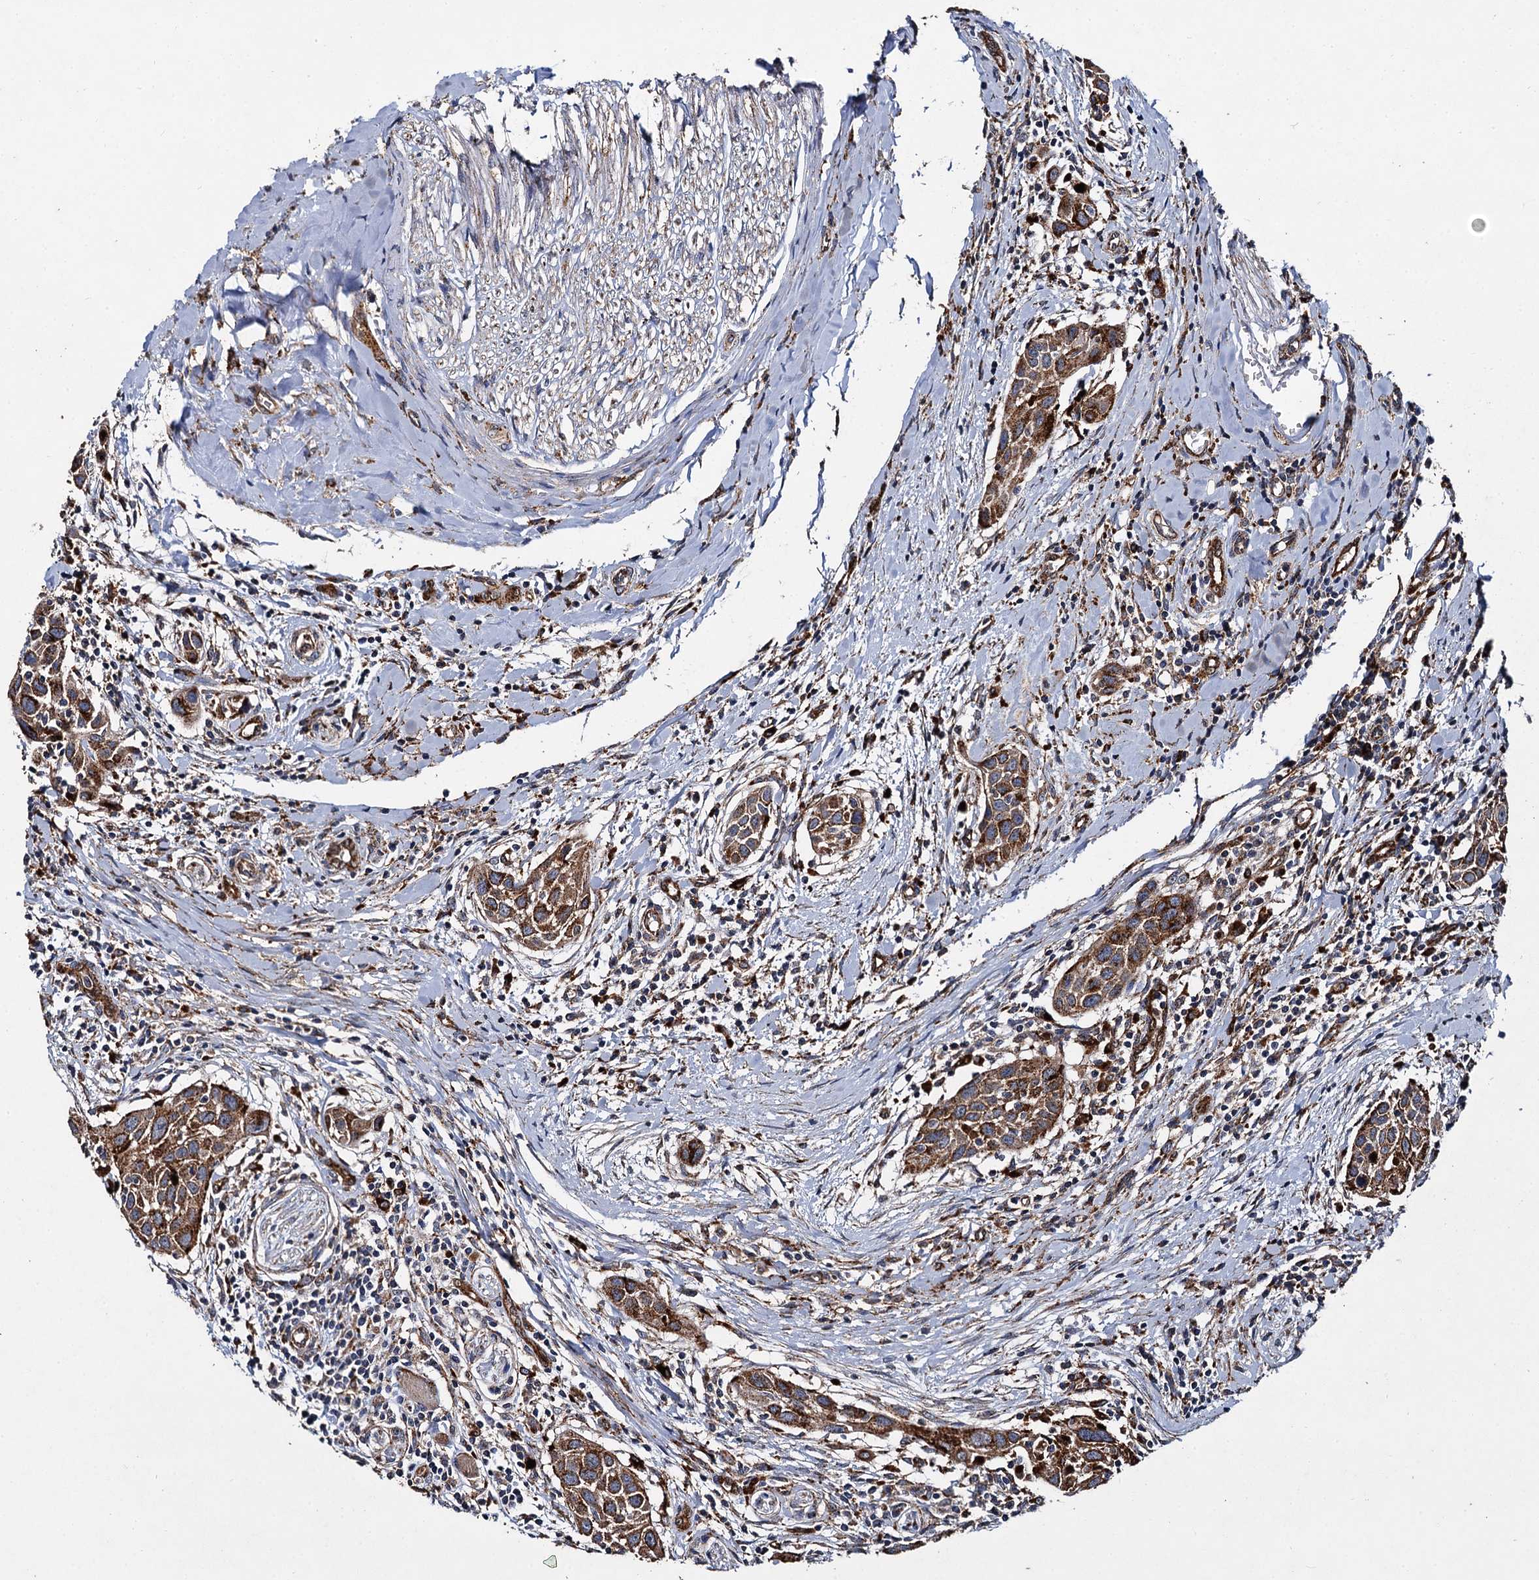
{"staining": {"intensity": "strong", "quantity": ">75%", "location": "cytoplasmic/membranous"}, "tissue": "head and neck cancer", "cell_type": "Tumor cells", "image_type": "cancer", "snomed": [{"axis": "morphology", "description": "Squamous cell carcinoma, NOS"}, {"axis": "topography", "description": "Oral tissue"}, {"axis": "topography", "description": "Head-Neck"}], "caption": "Immunohistochemical staining of human head and neck cancer (squamous cell carcinoma) reveals high levels of strong cytoplasmic/membranous protein expression in approximately >75% of tumor cells. (DAB IHC, brown staining for protein, blue staining for nuclei).", "gene": "GBA1", "patient": {"sex": "female", "age": 50}}